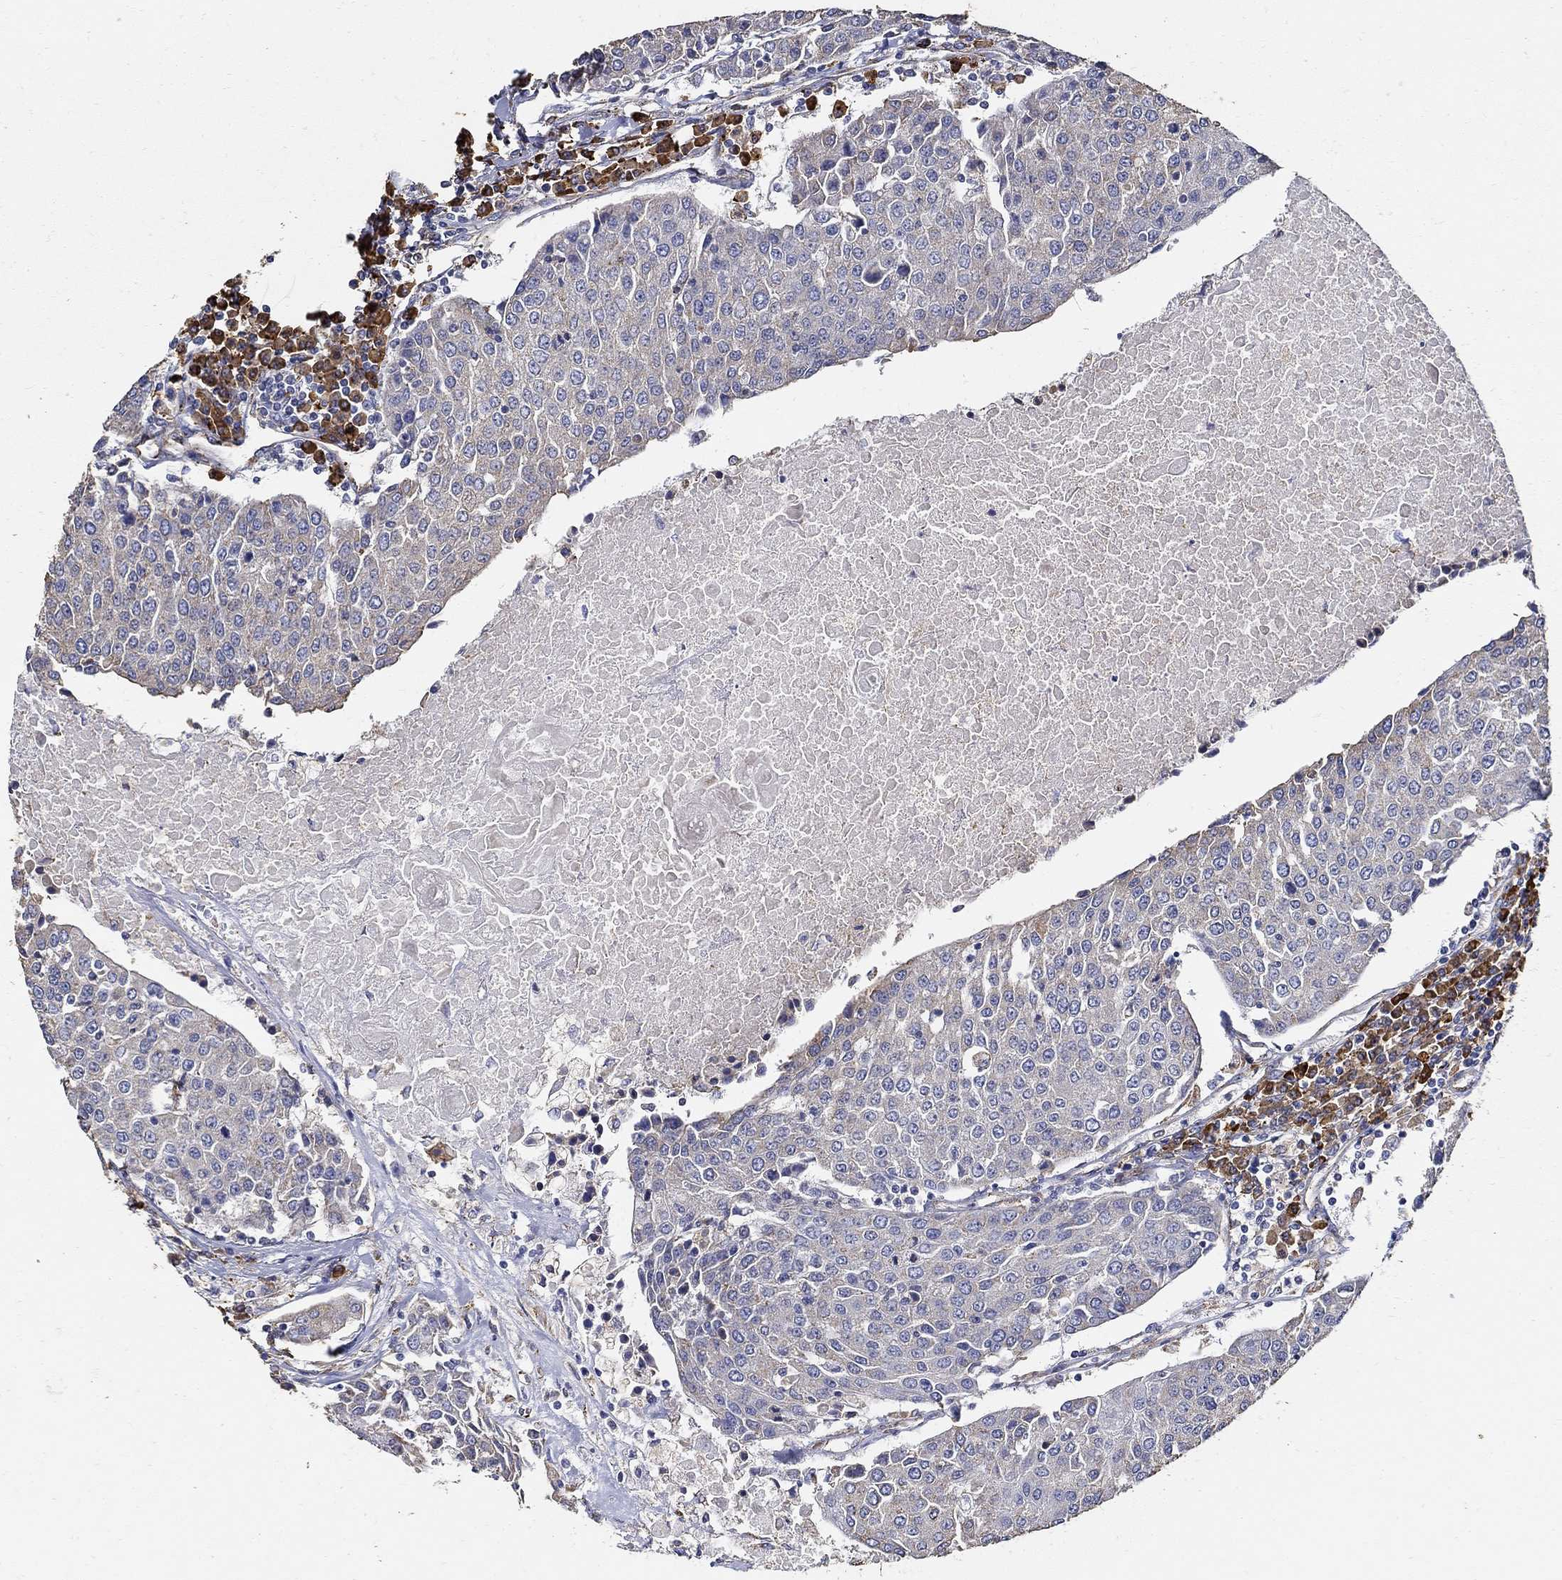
{"staining": {"intensity": "negative", "quantity": "none", "location": "none"}, "tissue": "urothelial cancer", "cell_type": "Tumor cells", "image_type": "cancer", "snomed": [{"axis": "morphology", "description": "Urothelial carcinoma, High grade"}, {"axis": "topography", "description": "Urinary bladder"}], "caption": "Urothelial cancer stained for a protein using immunohistochemistry (IHC) exhibits no staining tumor cells.", "gene": "EMILIN3", "patient": {"sex": "female", "age": 85}}